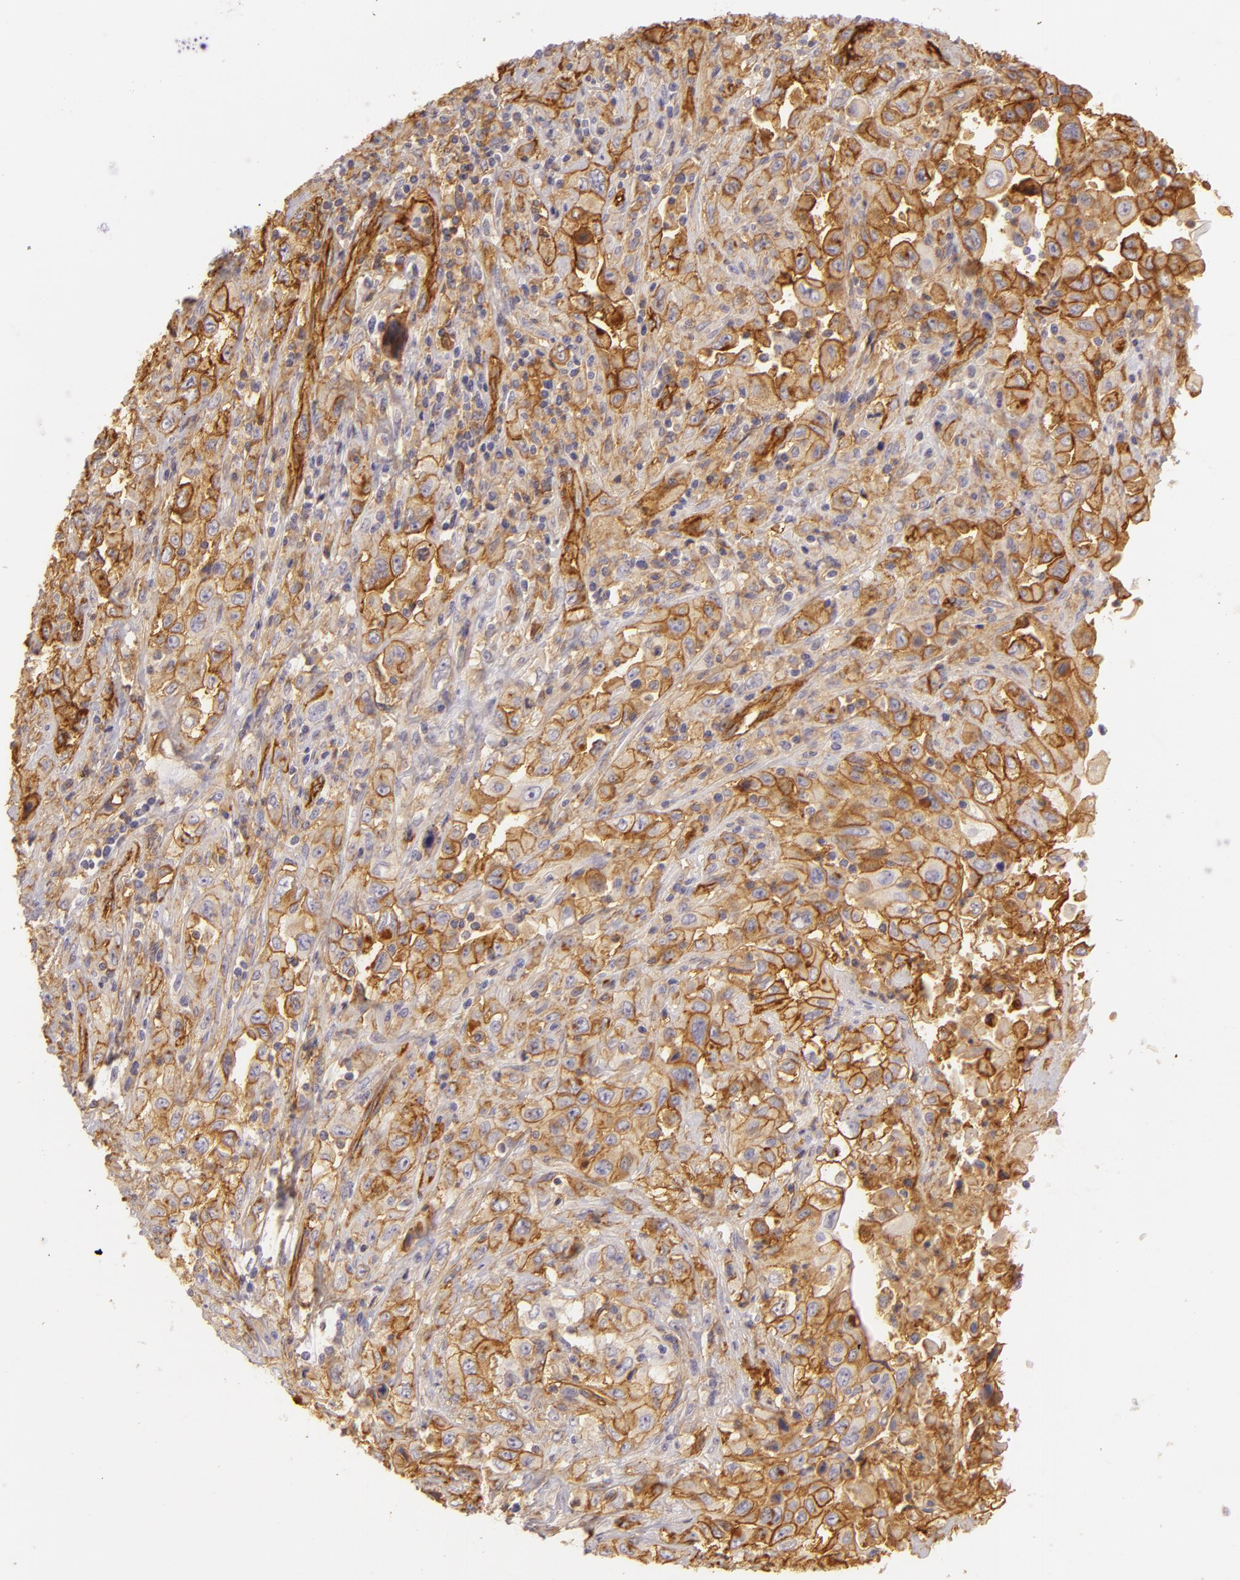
{"staining": {"intensity": "moderate", "quantity": "25%-75%", "location": "cytoplasmic/membranous"}, "tissue": "pancreatic cancer", "cell_type": "Tumor cells", "image_type": "cancer", "snomed": [{"axis": "morphology", "description": "Adenocarcinoma, NOS"}, {"axis": "topography", "description": "Pancreas"}], "caption": "Immunohistochemical staining of human adenocarcinoma (pancreatic) displays moderate cytoplasmic/membranous protein positivity in about 25%-75% of tumor cells.", "gene": "CD59", "patient": {"sex": "male", "age": 70}}